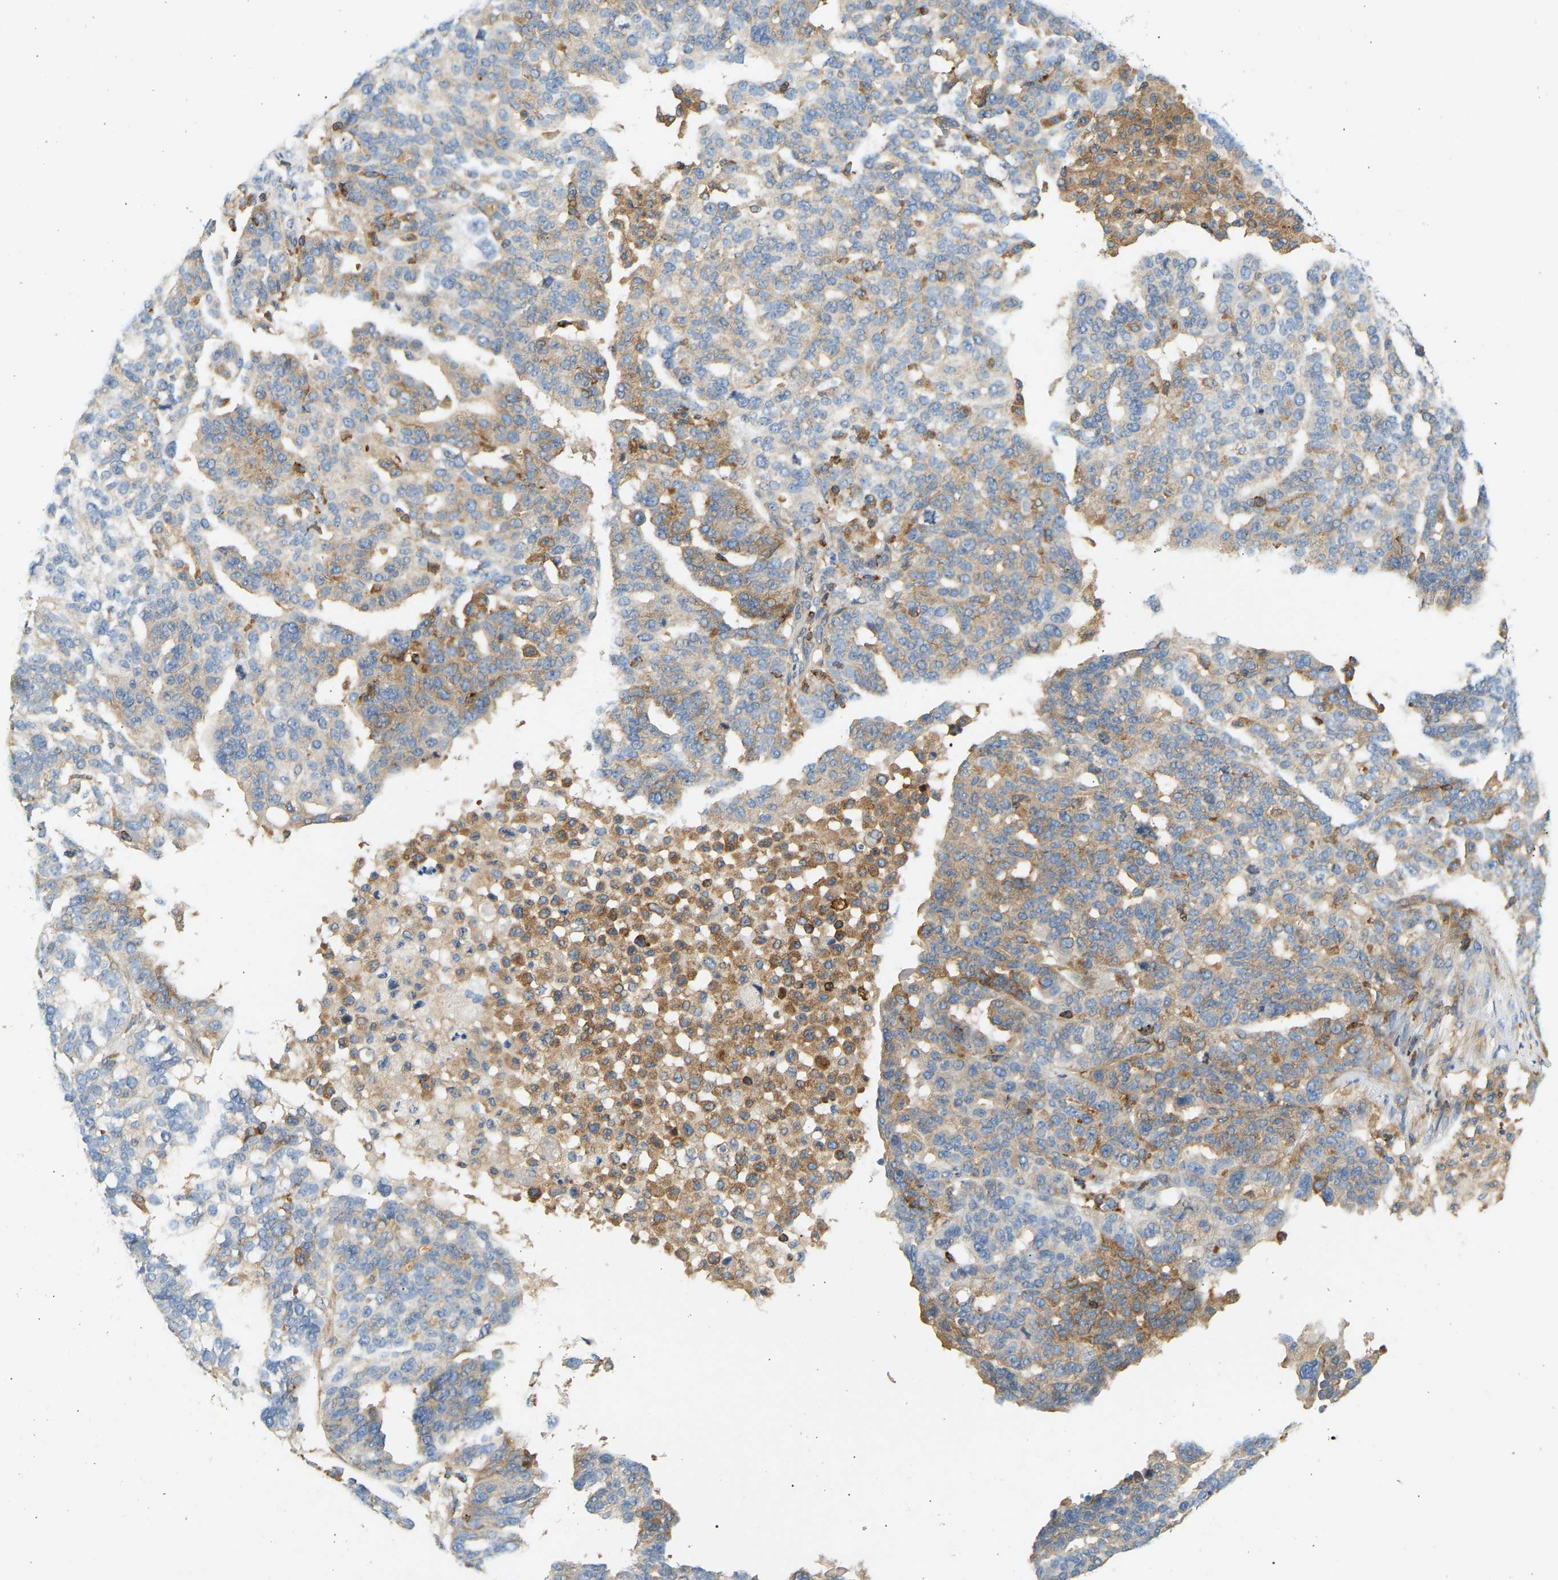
{"staining": {"intensity": "weak", "quantity": "<25%", "location": "cytoplasmic/membranous"}, "tissue": "ovarian cancer", "cell_type": "Tumor cells", "image_type": "cancer", "snomed": [{"axis": "morphology", "description": "Cystadenocarcinoma, serous, NOS"}, {"axis": "topography", "description": "Ovary"}], "caption": "High power microscopy image of an immunohistochemistry (IHC) image of ovarian cancer (serous cystadenocarcinoma), revealing no significant staining in tumor cells. The staining is performed using DAB (3,3'-diaminobenzidine) brown chromogen with nuclei counter-stained in using hematoxylin.", "gene": "FNBP1", "patient": {"sex": "female", "age": 59}}